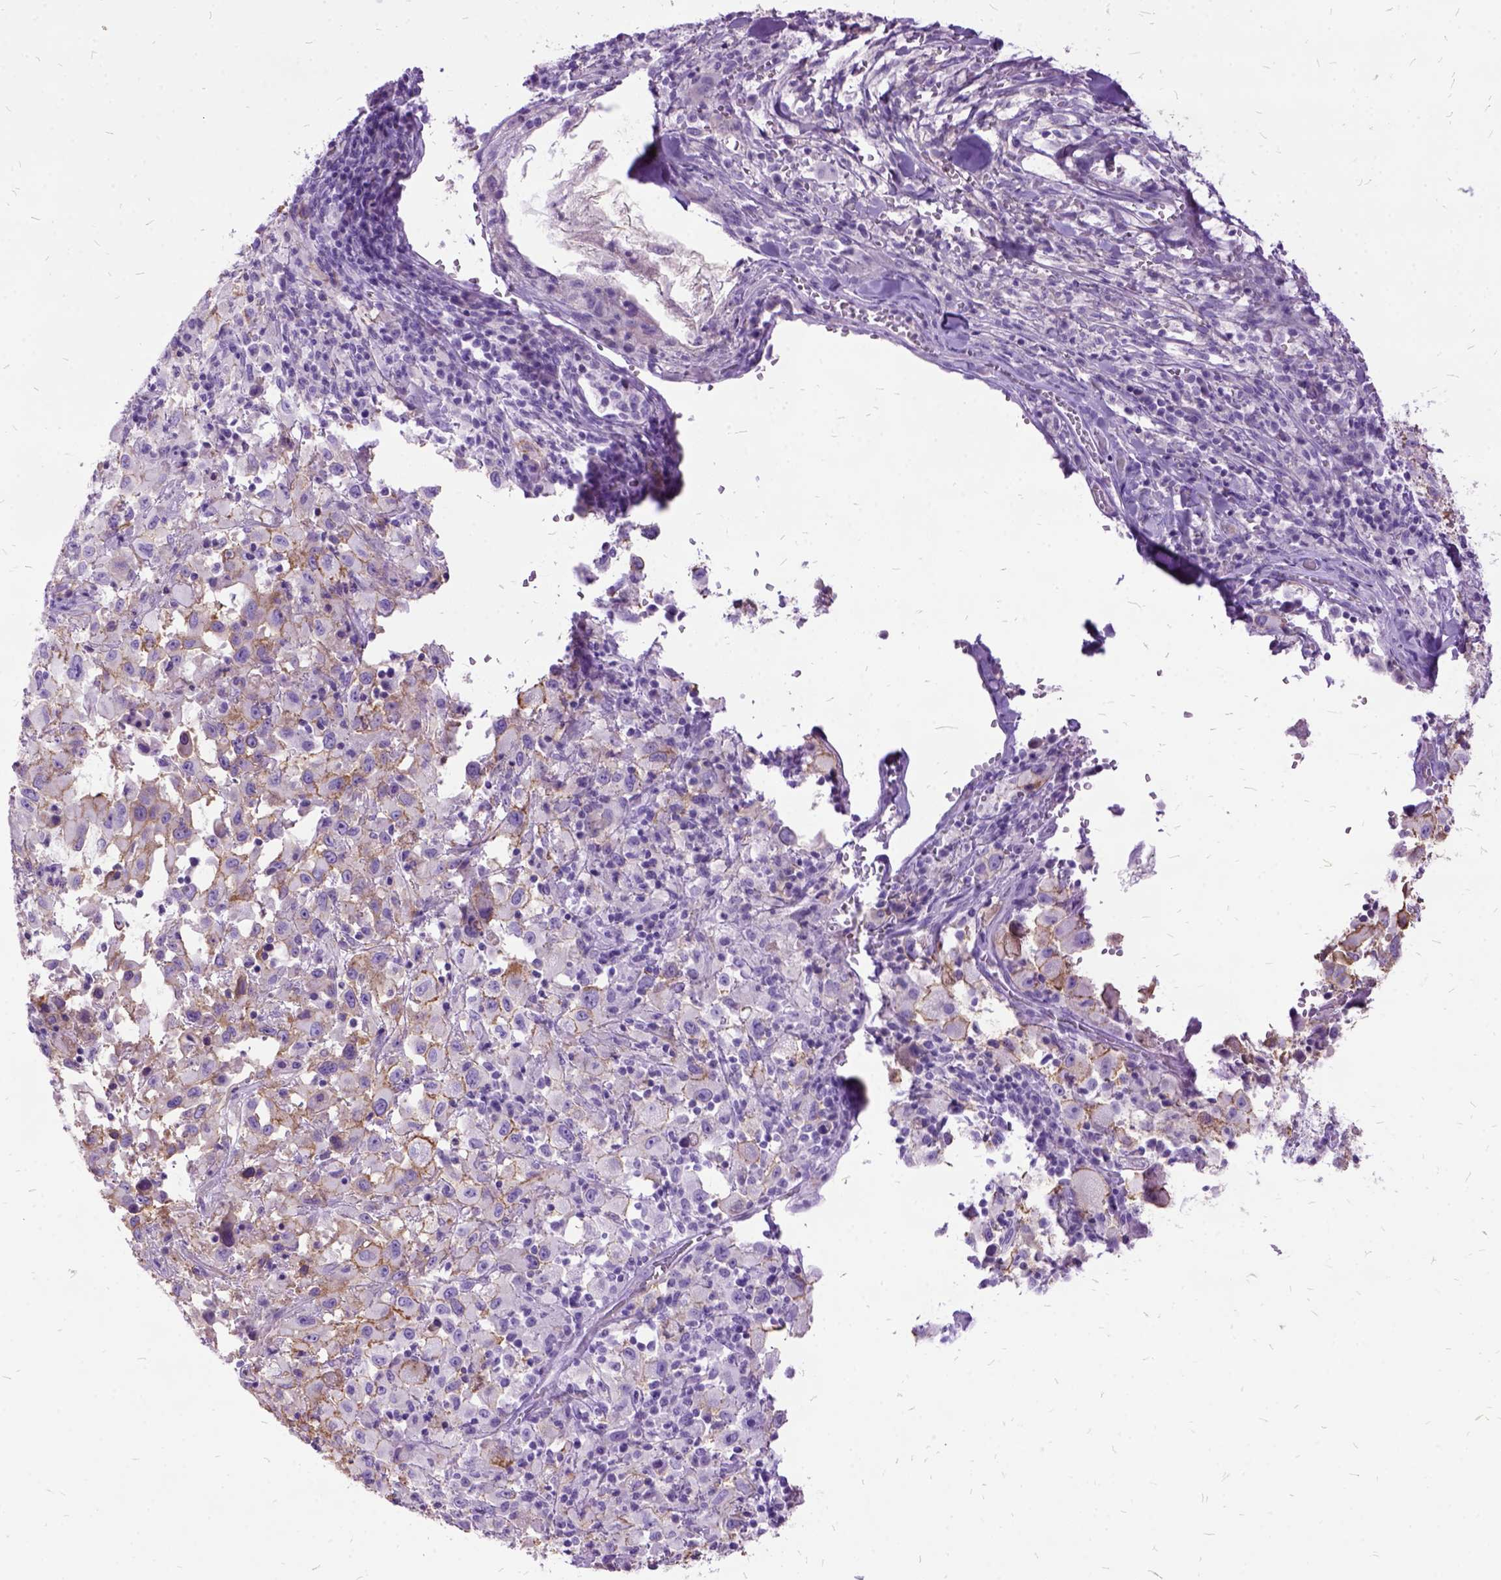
{"staining": {"intensity": "moderate", "quantity": "<25%", "location": "cytoplasmic/membranous"}, "tissue": "melanoma", "cell_type": "Tumor cells", "image_type": "cancer", "snomed": [{"axis": "morphology", "description": "Malignant melanoma, Metastatic site"}, {"axis": "topography", "description": "Soft tissue"}], "caption": "High-power microscopy captured an IHC image of melanoma, revealing moderate cytoplasmic/membranous staining in about <25% of tumor cells.", "gene": "MME", "patient": {"sex": "male", "age": 50}}